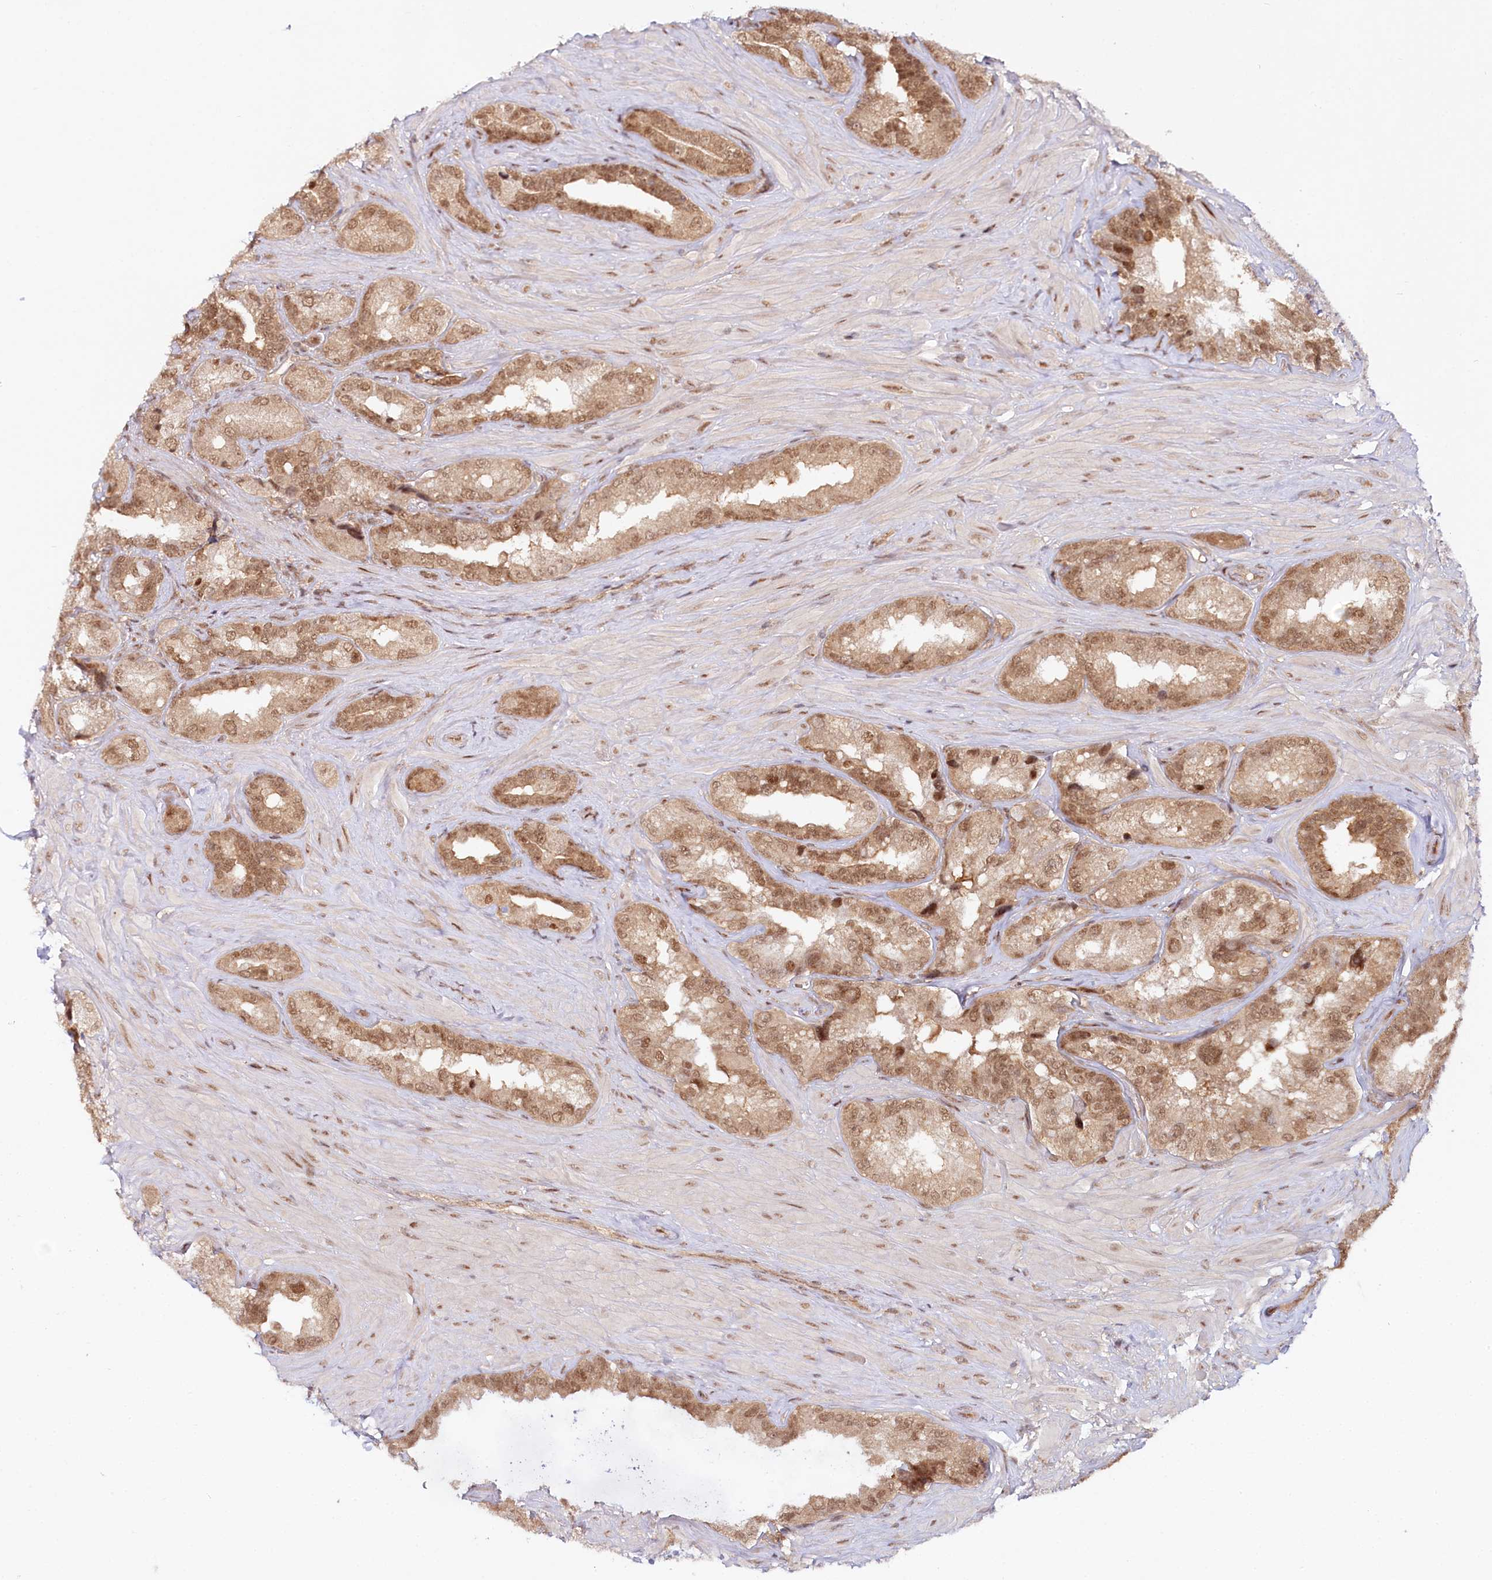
{"staining": {"intensity": "moderate", "quantity": ">75%", "location": "cytoplasmic/membranous,nuclear"}, "tissue": "seminal vesicle", "cell_type": "Glandular cells", "image_type": "normal", "snomed": [{"axis": "morphology", "description": "Normal tissue, NOS"}, {"axis": "topography", "description": "Seminal veicle"}, {"axis": "topography", "description": "Peripheral nerve tissue"}], "caption": "The micrograph demonstrates staining of benign seminal vesicle, revealing moderate cytoplasmic/membranous,nuclear protein staining (brown color) within glandular cells. Using DAB (3,3'-diaminobenzidine) (brown) and hematoxylin (blue) stains, captured at high magnification using brightfield microscopy.", "gene": "CCDC65", "patient": {"sex": "male", "age": 67}}